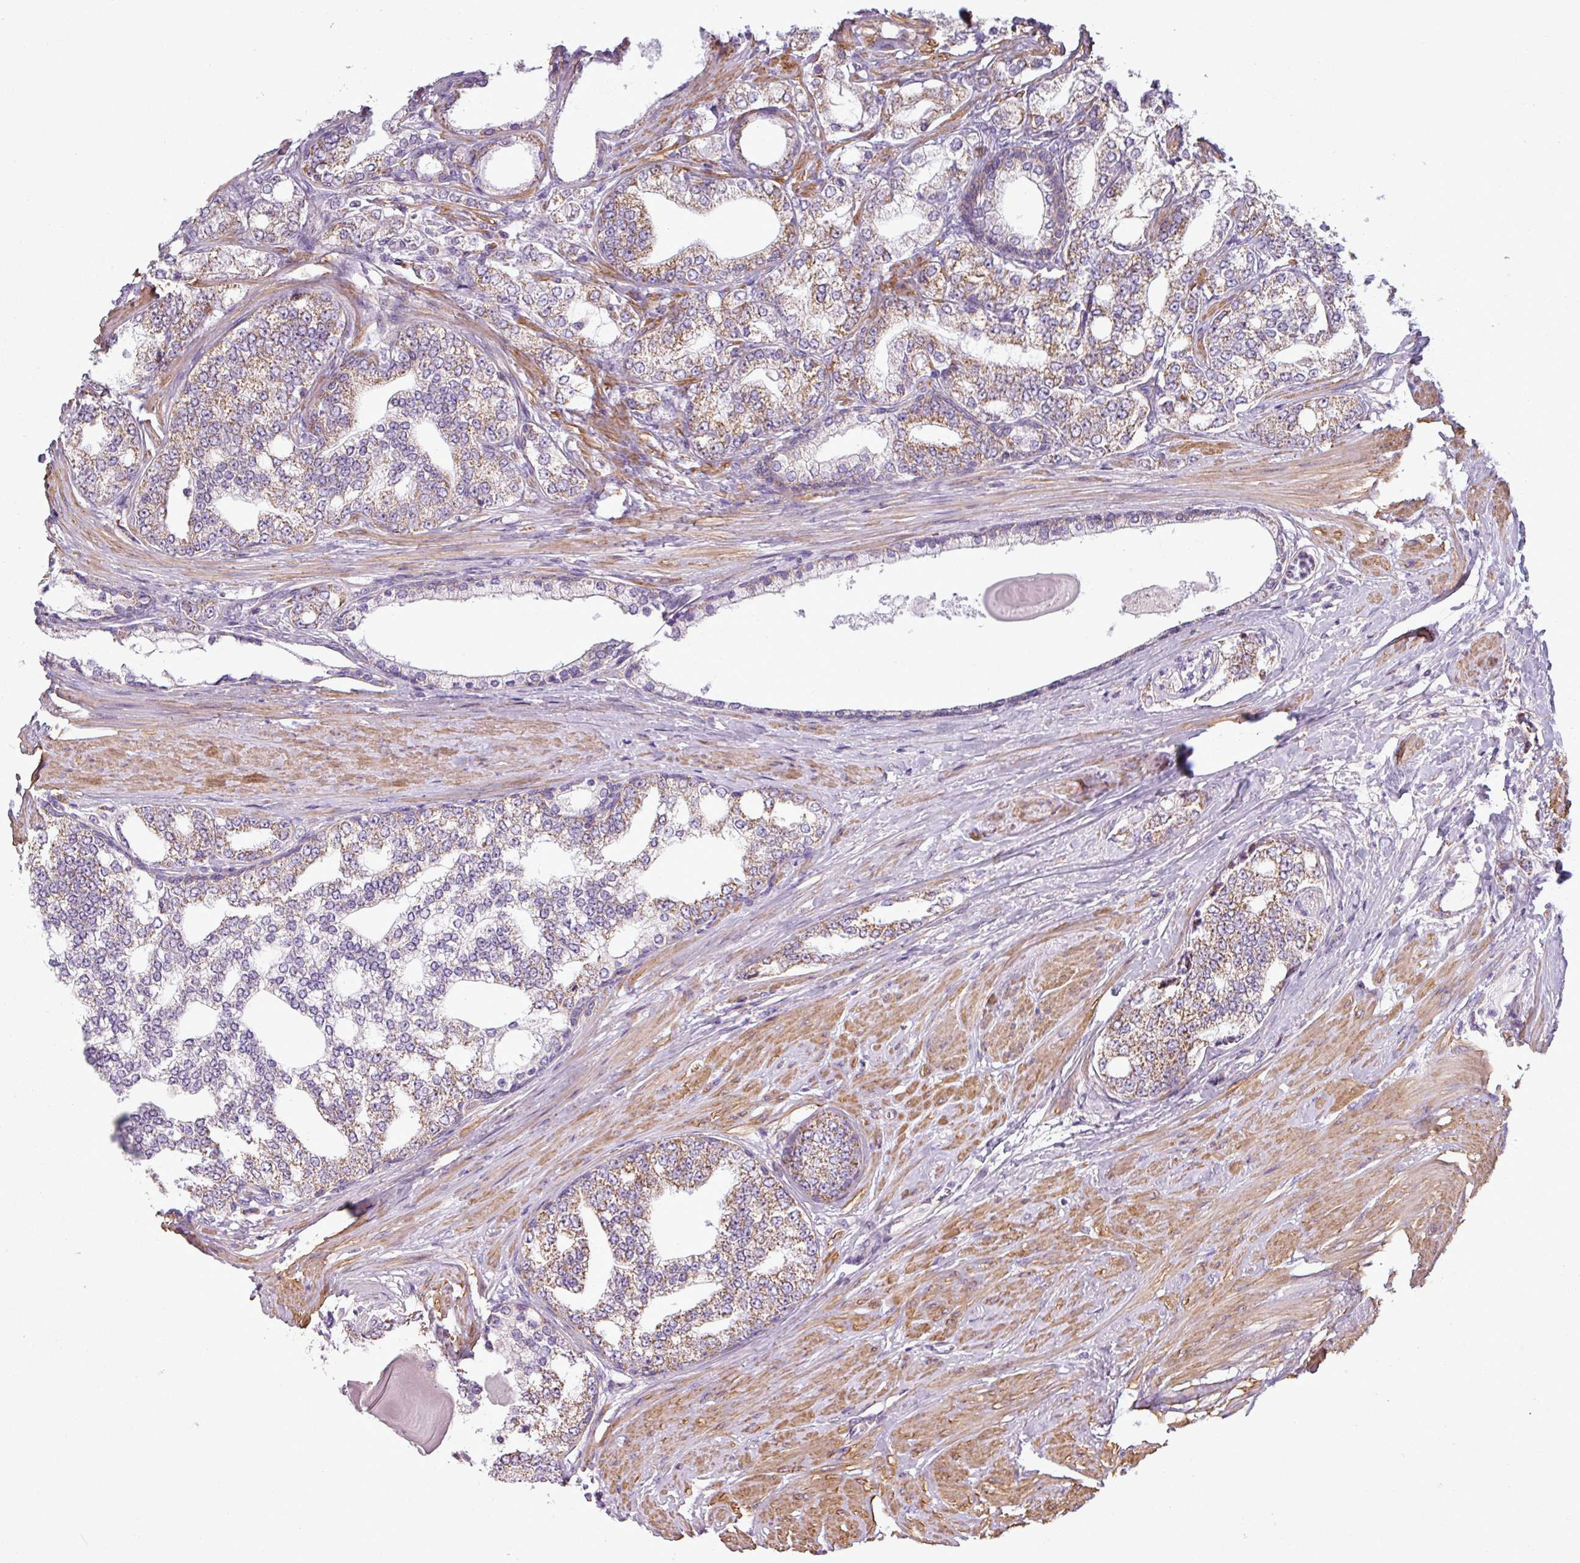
{"staining": {"intensity": "weak", "quantity": "25%-75%", "location": "cytoplasmic/membranous"}, "tissue": "prostate cancer", "cell_type": "Tumor cells", "image_type": "cancer", "snomed": [{"axis": "morphology", "description": "Adenocarcinoma, High grade"}, {"axis": "topography", "description": "Prostate"}], "caption": "Weak cytoplasmic/membranous staining is seen in approximately 25%-75% of tumor cells in prostate cancer (adenocarcinoma (high-grade)).", "gene": "BTN2A2", "patient": {"sex": "male", "age": 64}}